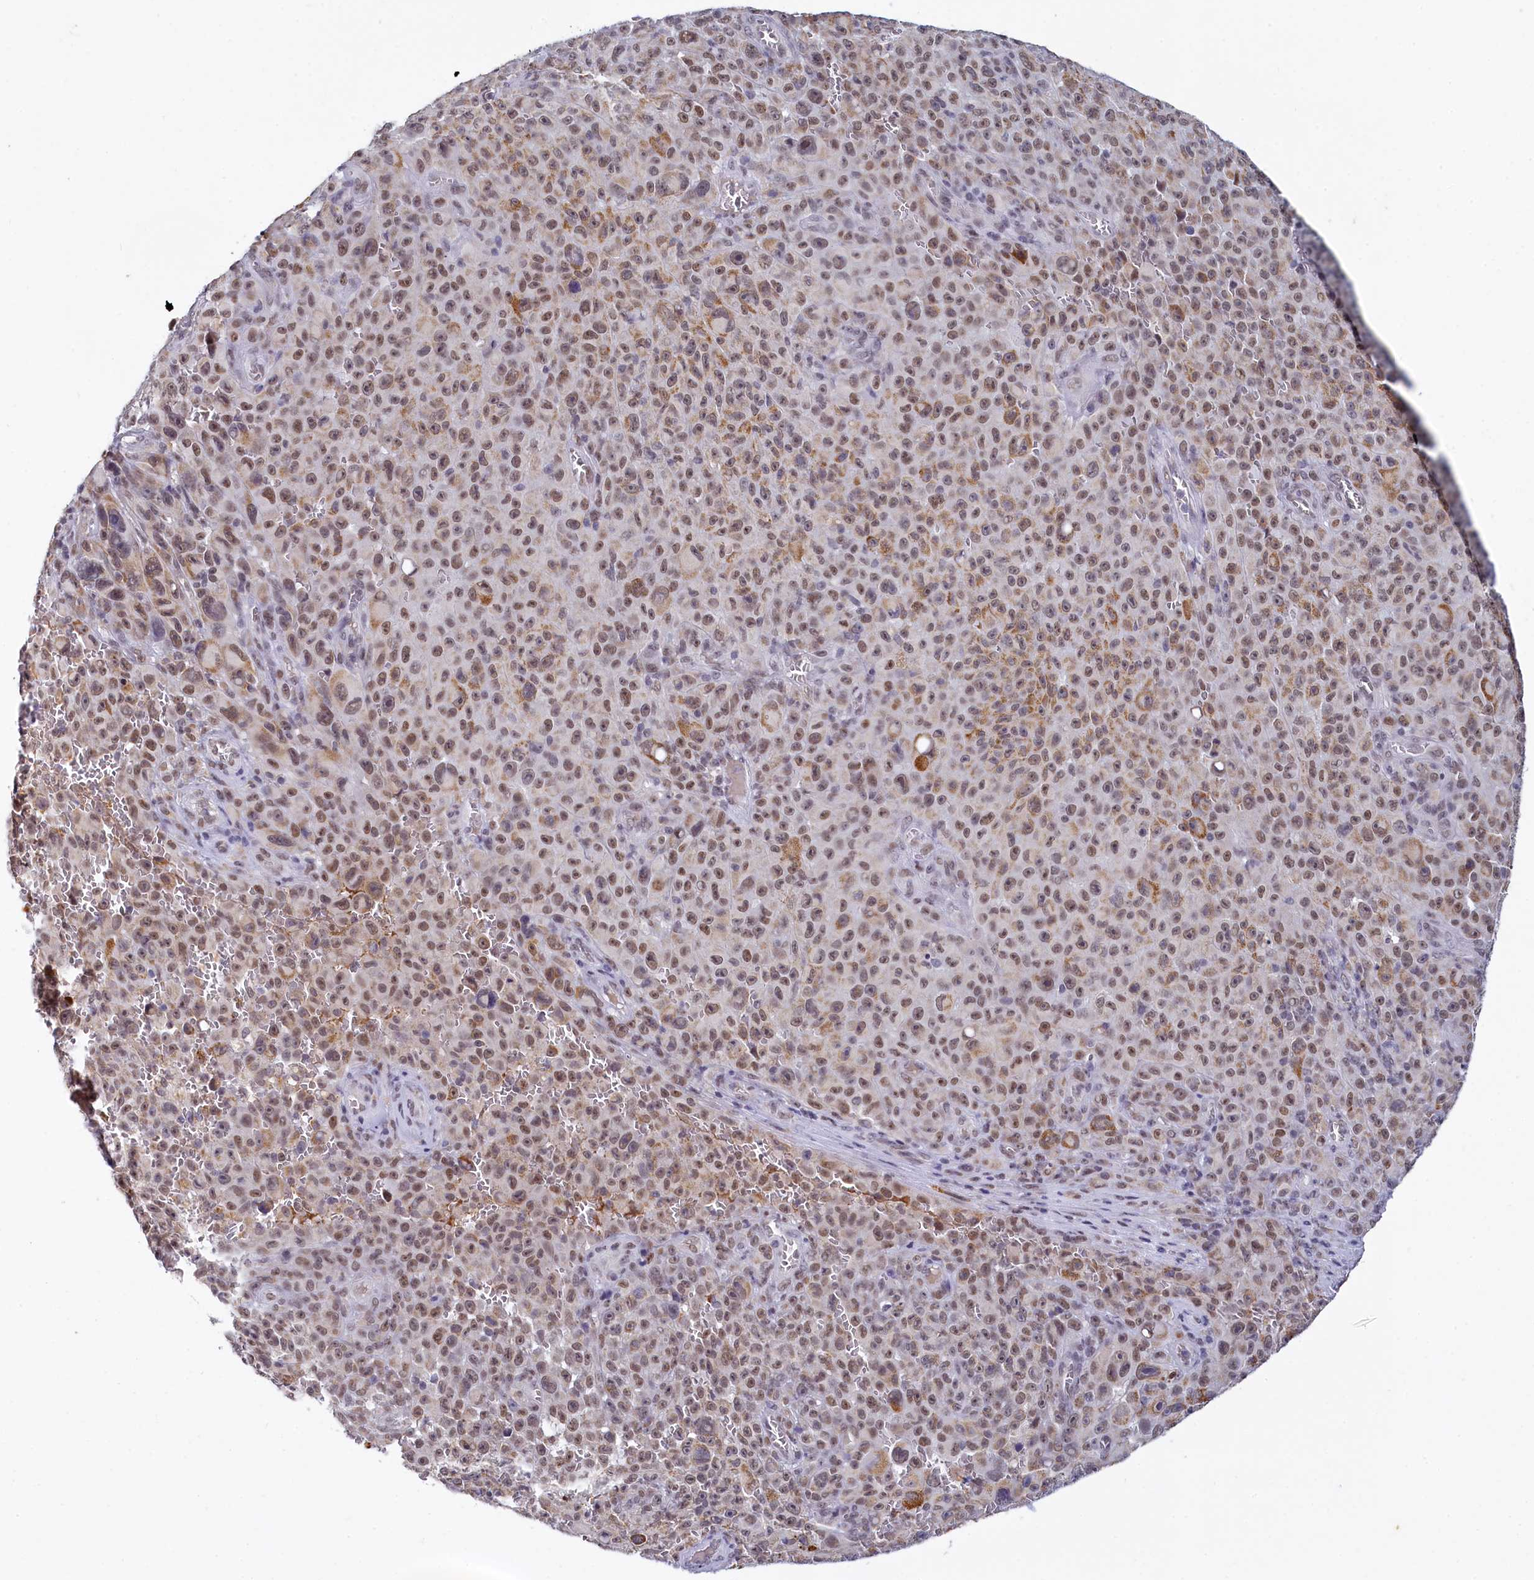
{"staining": {"intensity": "moderate", "quantity": ">75%", "location": "nuclear"}, "tissue": "melanoma", "cell_type": "Tumor cells", "image_type": "cancer", "snomed": [{"axis": "morphology", "description": "Malignant melanoma, NOS"}, {"axis": "topography", "description": "Skin"}], "caption": "The micrograph shows immunohistochemical staining of malignant melanoma. There is moderate nuclear positivity is identified in about >75% of tumor cells.", "gene": "PPHLN1", "patient": {"sex": "female", "age": 82}}